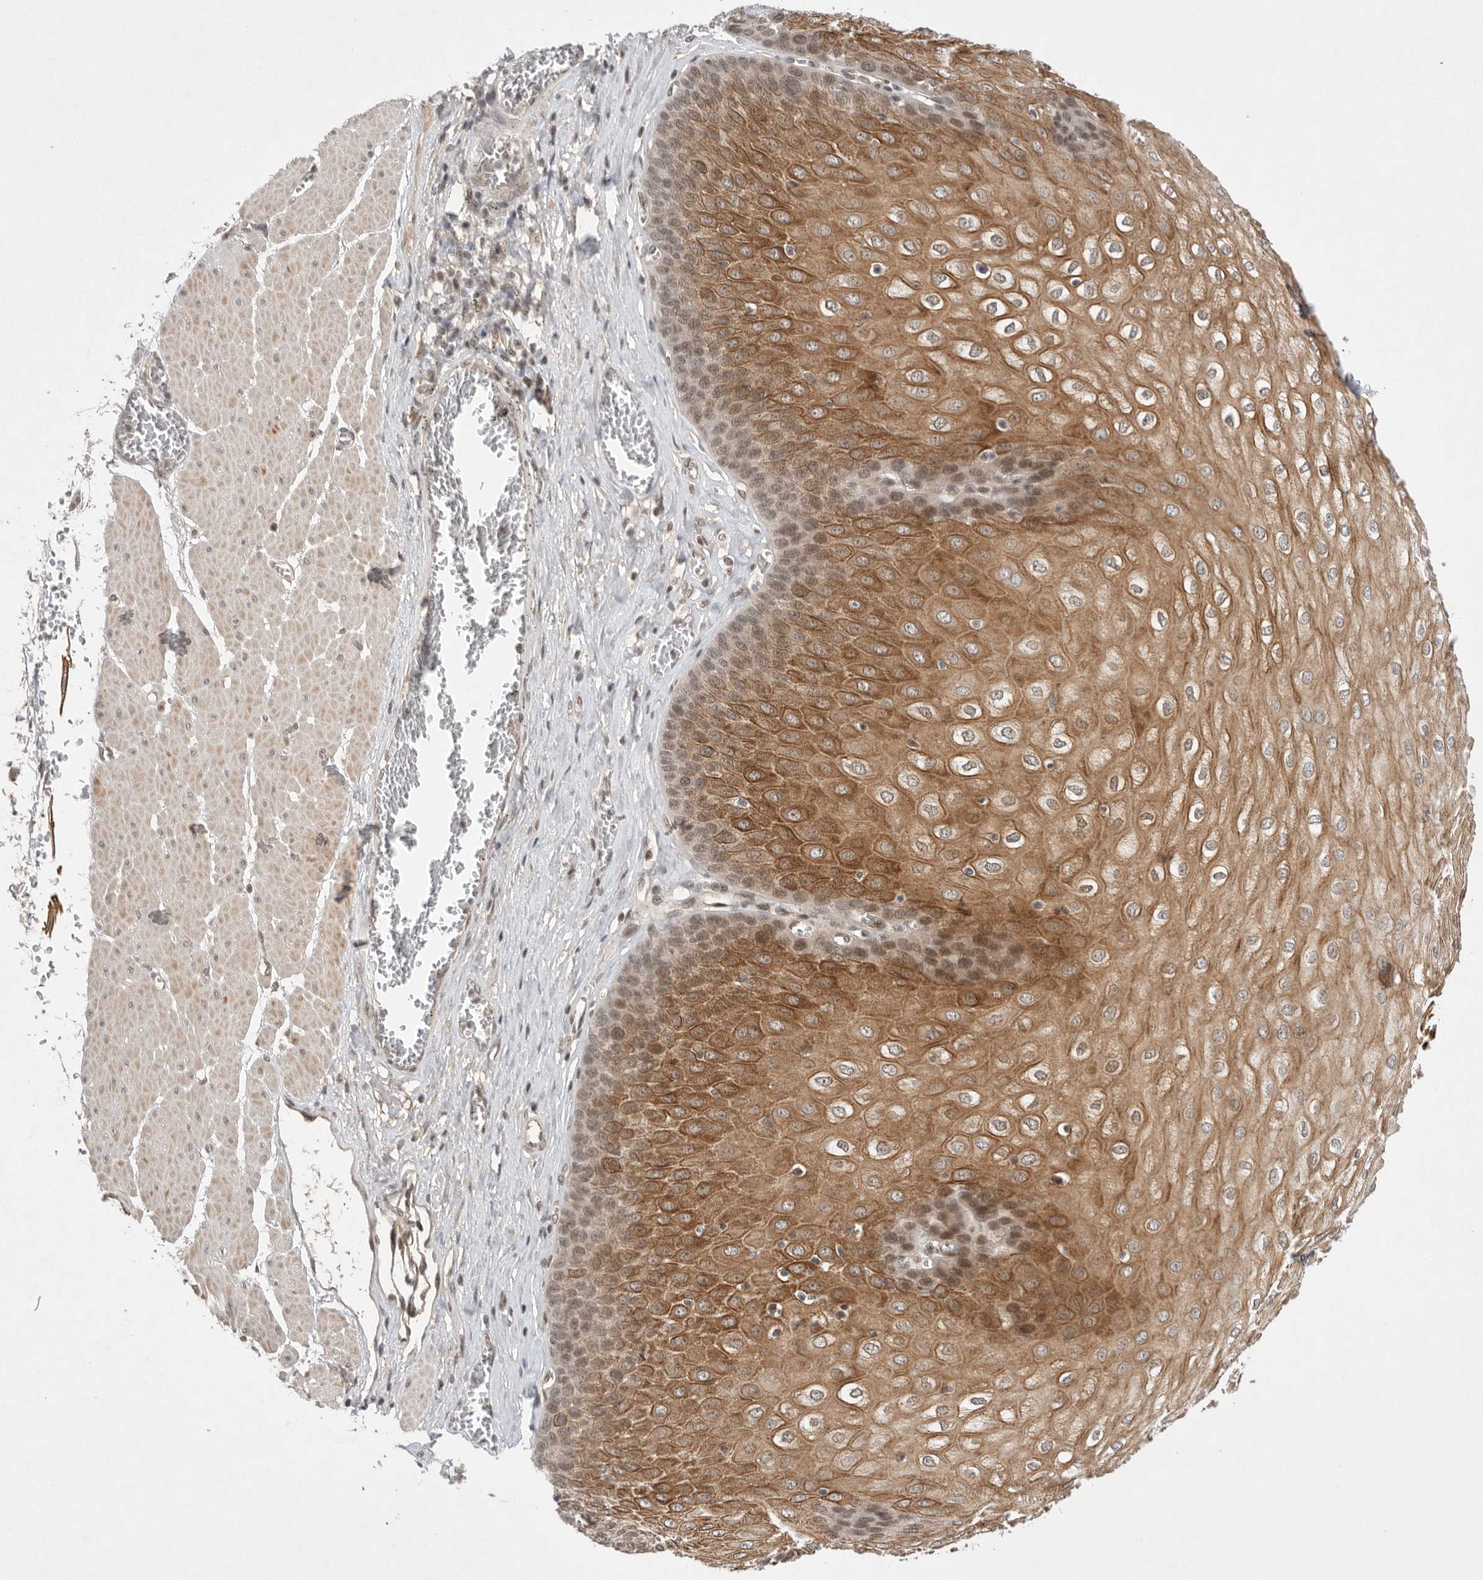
{"staining": {"intensity": "moderate", "quantity": ">75%", "location": "cytoplasmic/membranous,nuclear"}, "tissue": "esophagus", "cell_type": "Squamous epithelial cells", "image_type": "normal", "snomed": [{"axis": "morphology", "description": "Normal tissue, NOS"}, {"axis": "topography", "description": "Esophagus"}], "caption": "The histopathology image exhibits immunohistochemical staining of benign esophagus. There is moderate cytoplasmic/membranous,nuclear expression is seen in about >75% of squamous epithelial cells.", "gene": "LEMD3", "patient": {"sex": "male", "age": 60}}